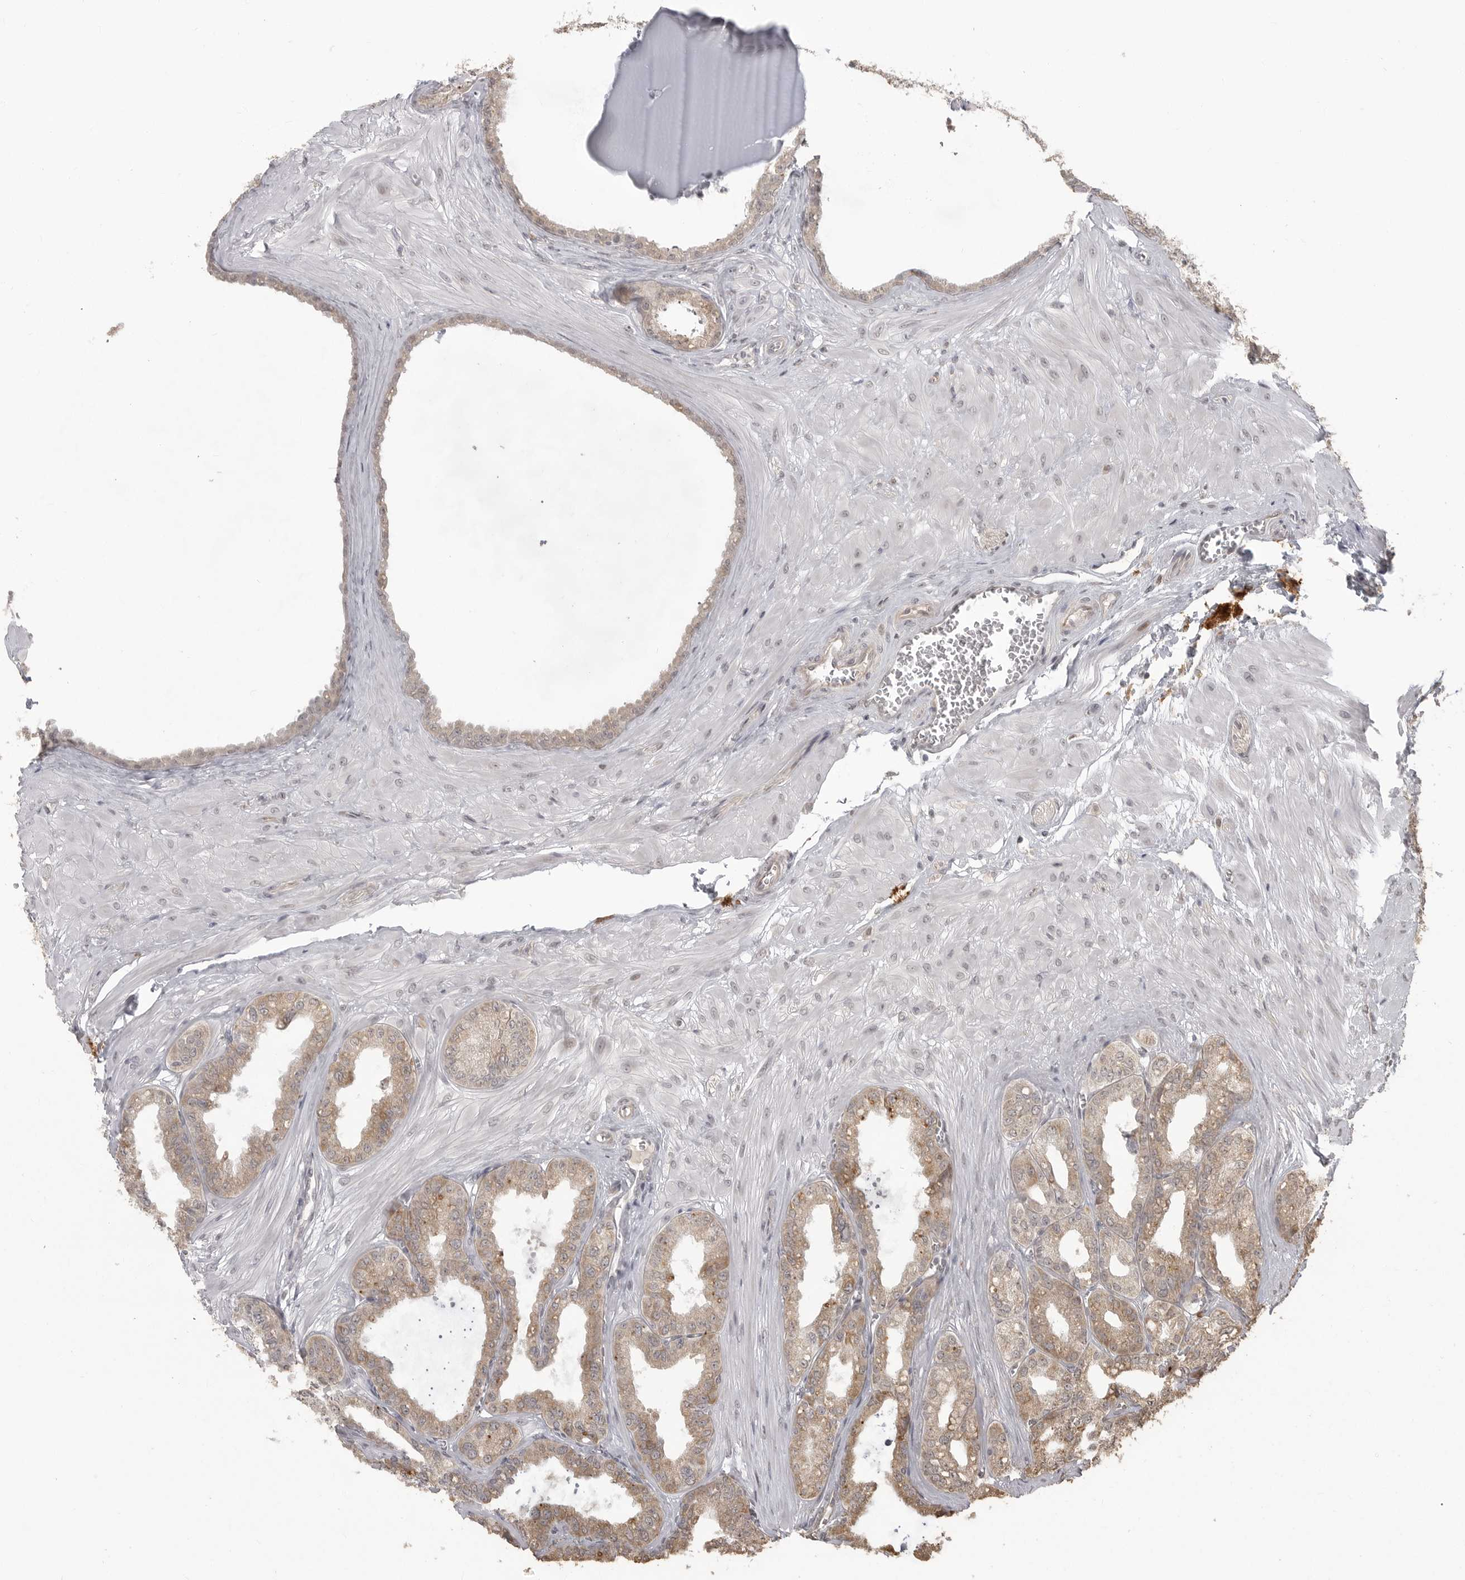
{"staining": {"intensity": "moderate", "quantity": ">75%", "location": "cytoplasmic/membranous"}, "tissue": "seminal vesicle", "cell_type": "Glandular cells", "image_type": "normal", "snomed": [{"axis": "morphology", "description": "Normal tissue, NOS"}, {"axis": "topography", "description": "Prostate"}, {"axis": "topography", "description": "Seminal veicle"}], "caption": "This photomicrograph exhibits immunohistochemistry staining of normal seminal vesicle, with medium moderate cytoplasmic/membranous positivity in approximately >75% of glandular cells.", "gene": "SMG8", "patient": {"sex": "male", "age": 51}}